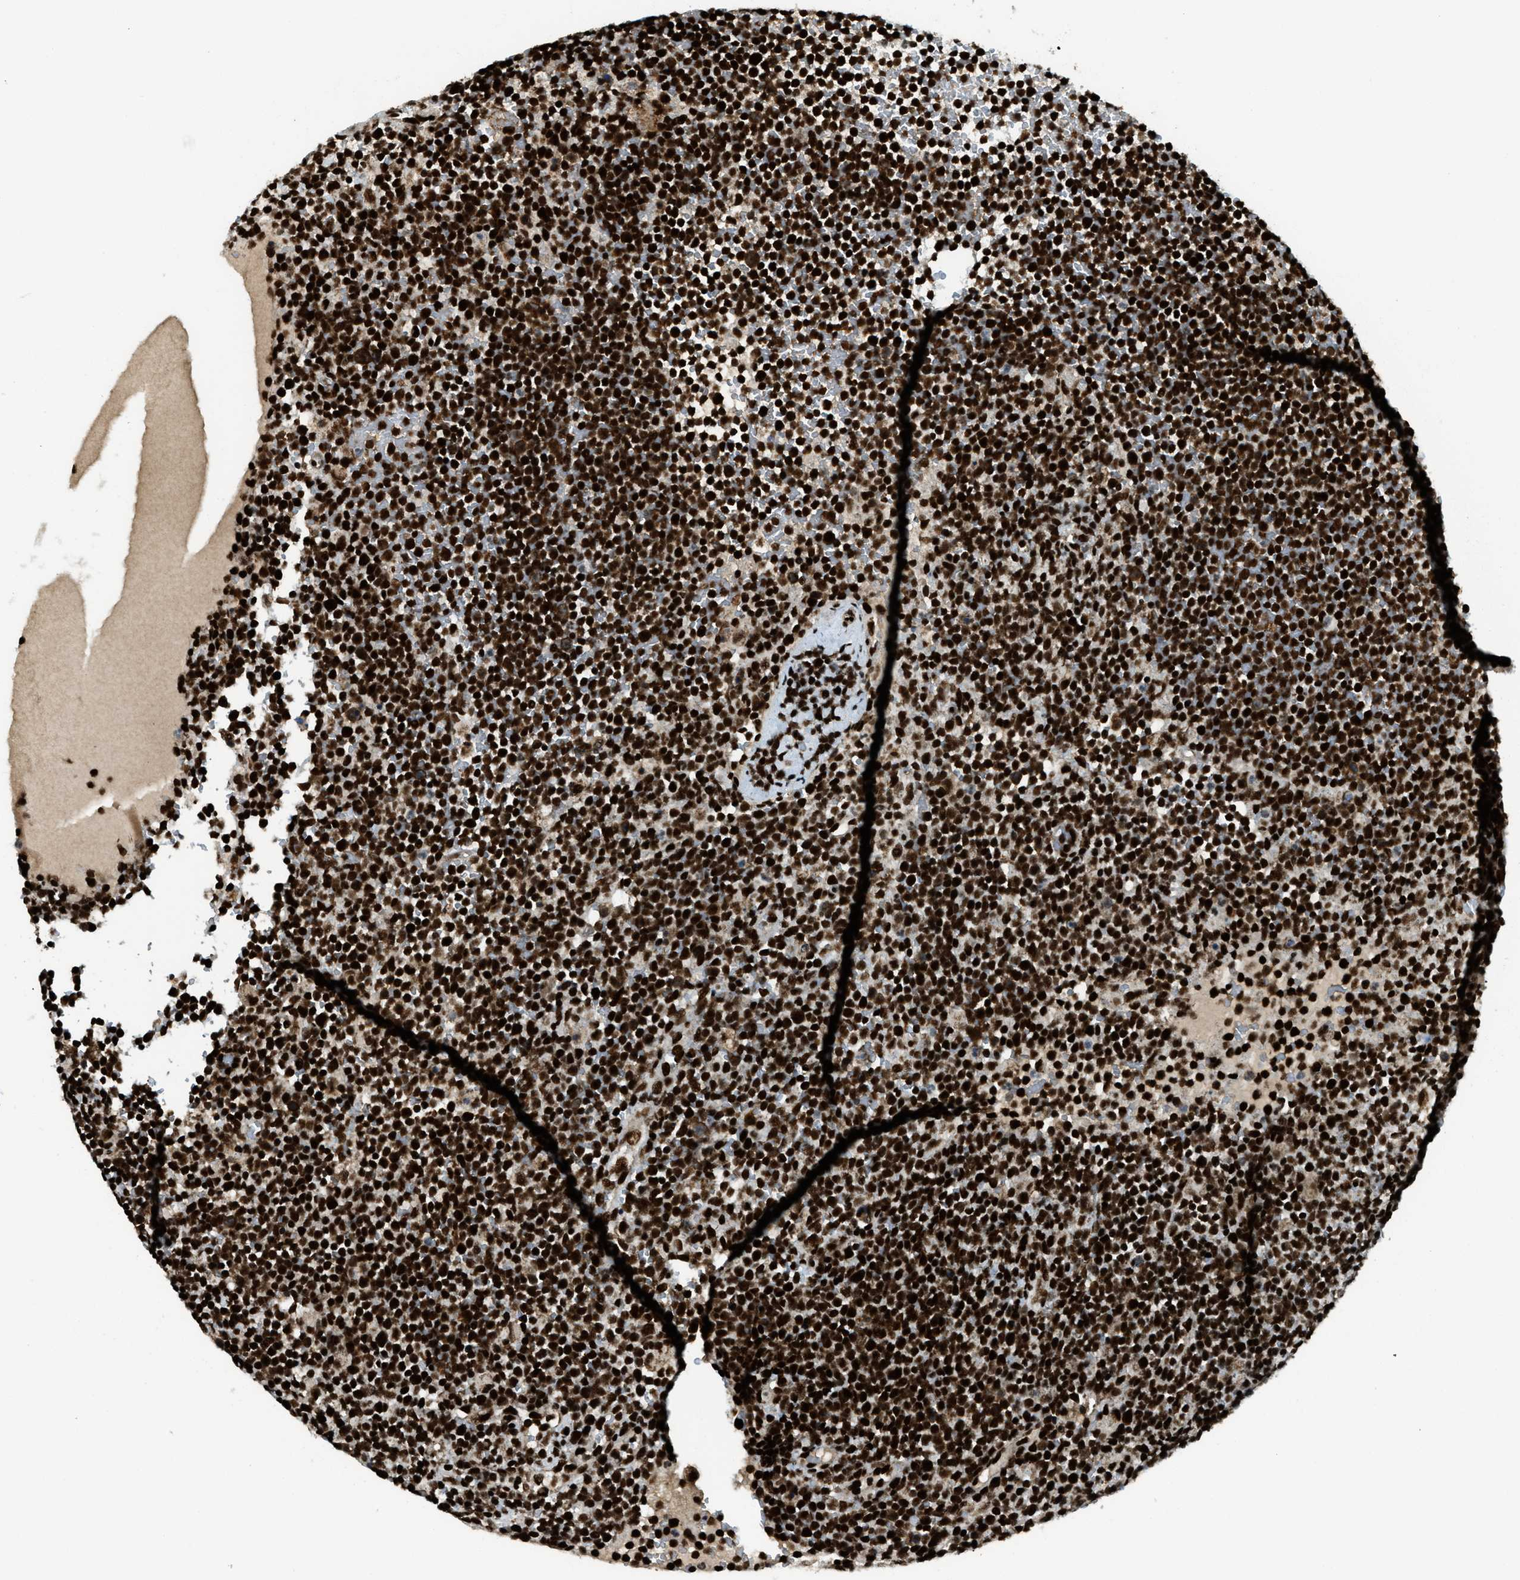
{"staining": {"intensity": "strong", "quantity": ">75%", "location": "nuclear"}, "tissue": "lymphoma", "cell_type": "Tumor cells", "image_type": "cancer", "snomed": [{"axis": "morphology", "description": "Malignant lymphoma, non-Hodgkin's type, High grade"}, {"axis": "topography", "description": "Lymph node"}], "caption": "Human malignant lymphoma, non-Hodgkin's type (high-grade) stained with a protein marker exhibits strong staining in tumor cells.", "gene": "GABPB1", "patient": {"sex": "male", "age": 61}}